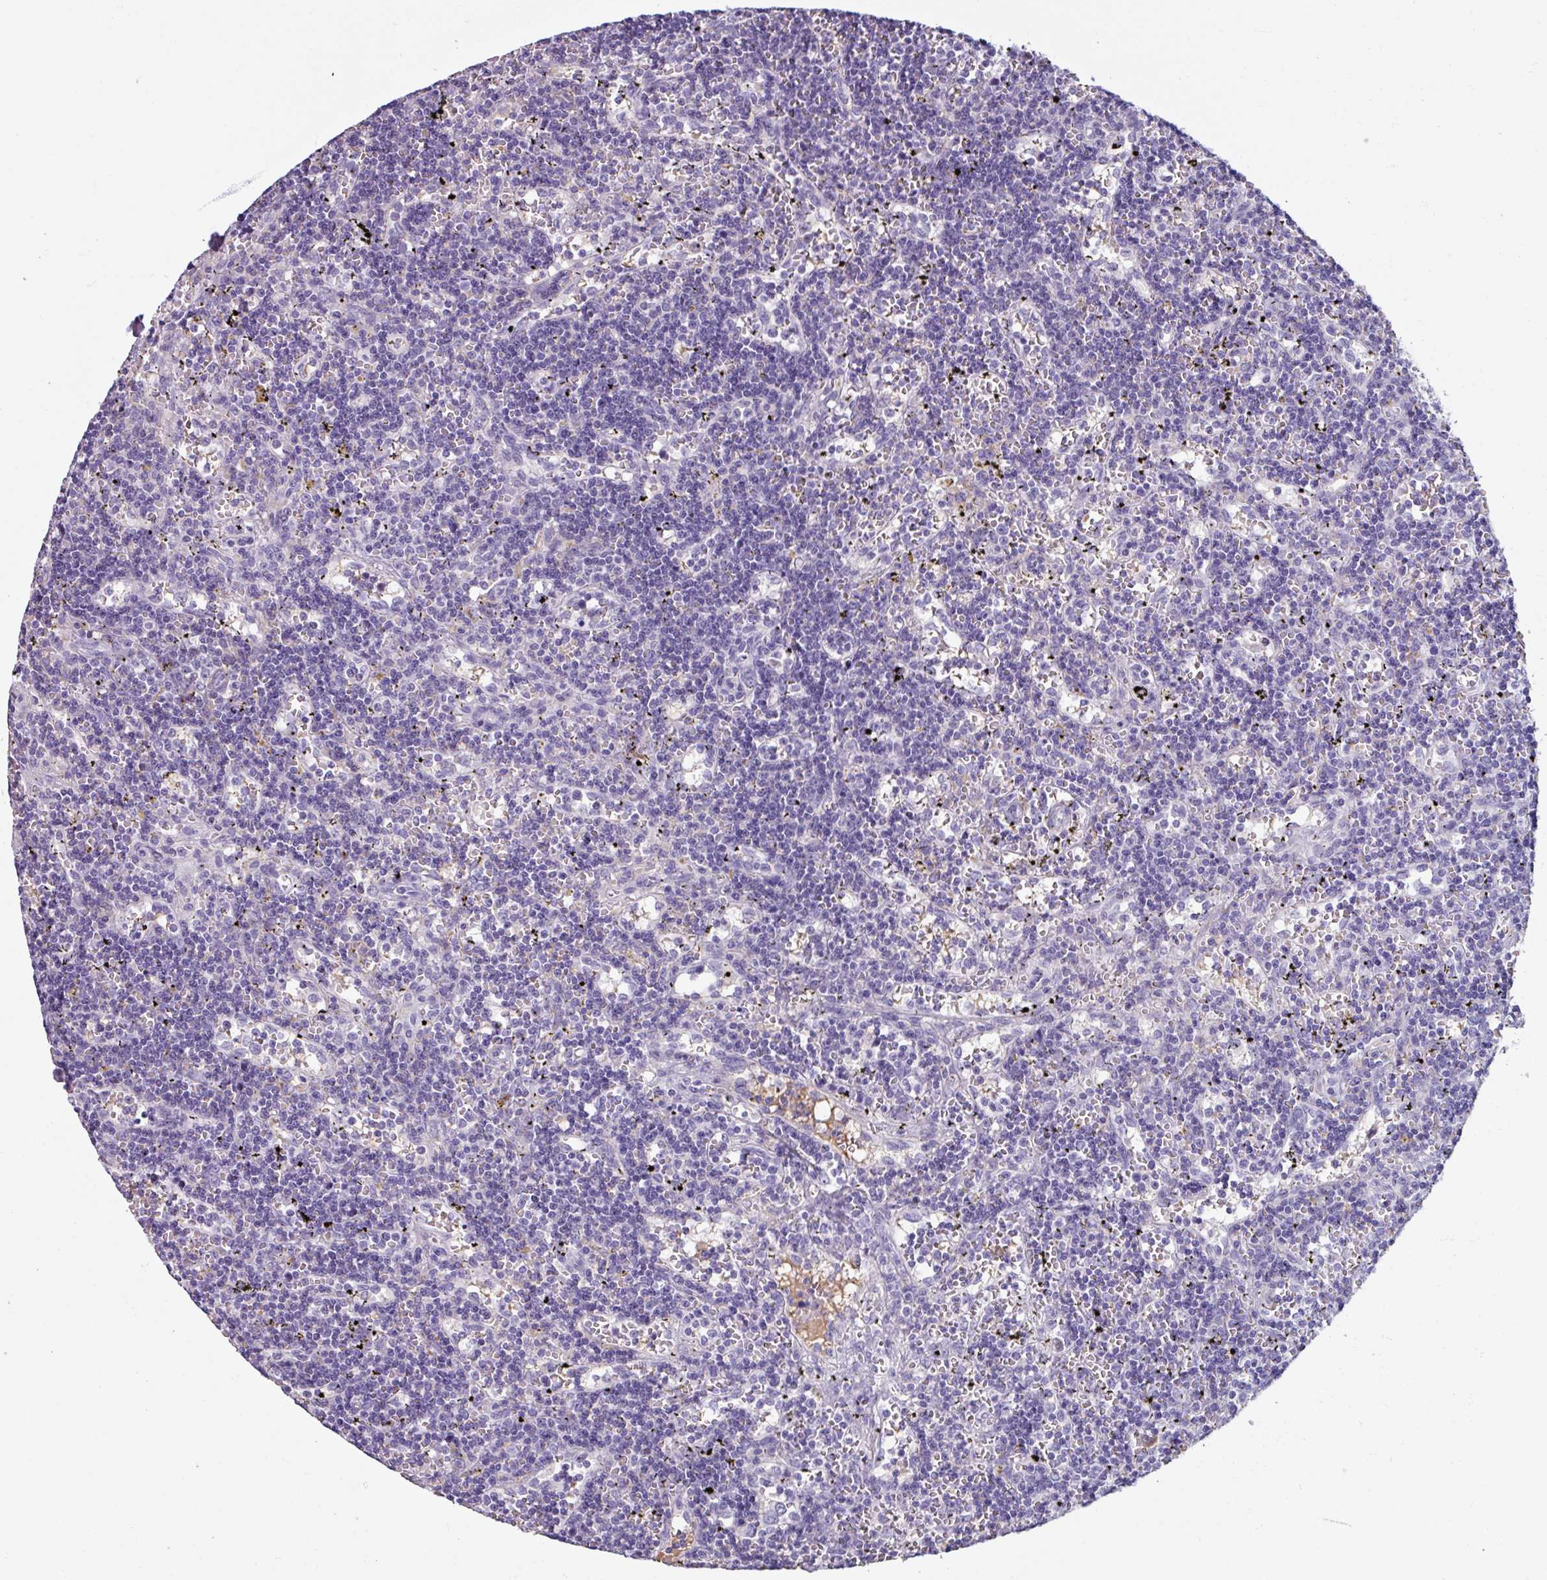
{"staining": {"intensity": "negative", "quantity": "none", "location": "none"}, "tissue": "lymphoma", "cell_type": "Tumor cells", "image_type": "cancer", "snomed": [{"axis": "morphology", "description": "Malignant lymphoma, non-Hodgkin's type, Low grade"}, {"axis": "topography", "description": "Spleen"}], "caption": "The IHC photomicrograph has no significant expression in tumor cells of lymphoma tissue. Brightfield microscopy of immunohistochemistry (IHC) stained with DAB (brown) and hematoxylin (blue), captured at high magnification.", "gene": "SPESP1", "patient": {"sex": "male", "age": 60}}